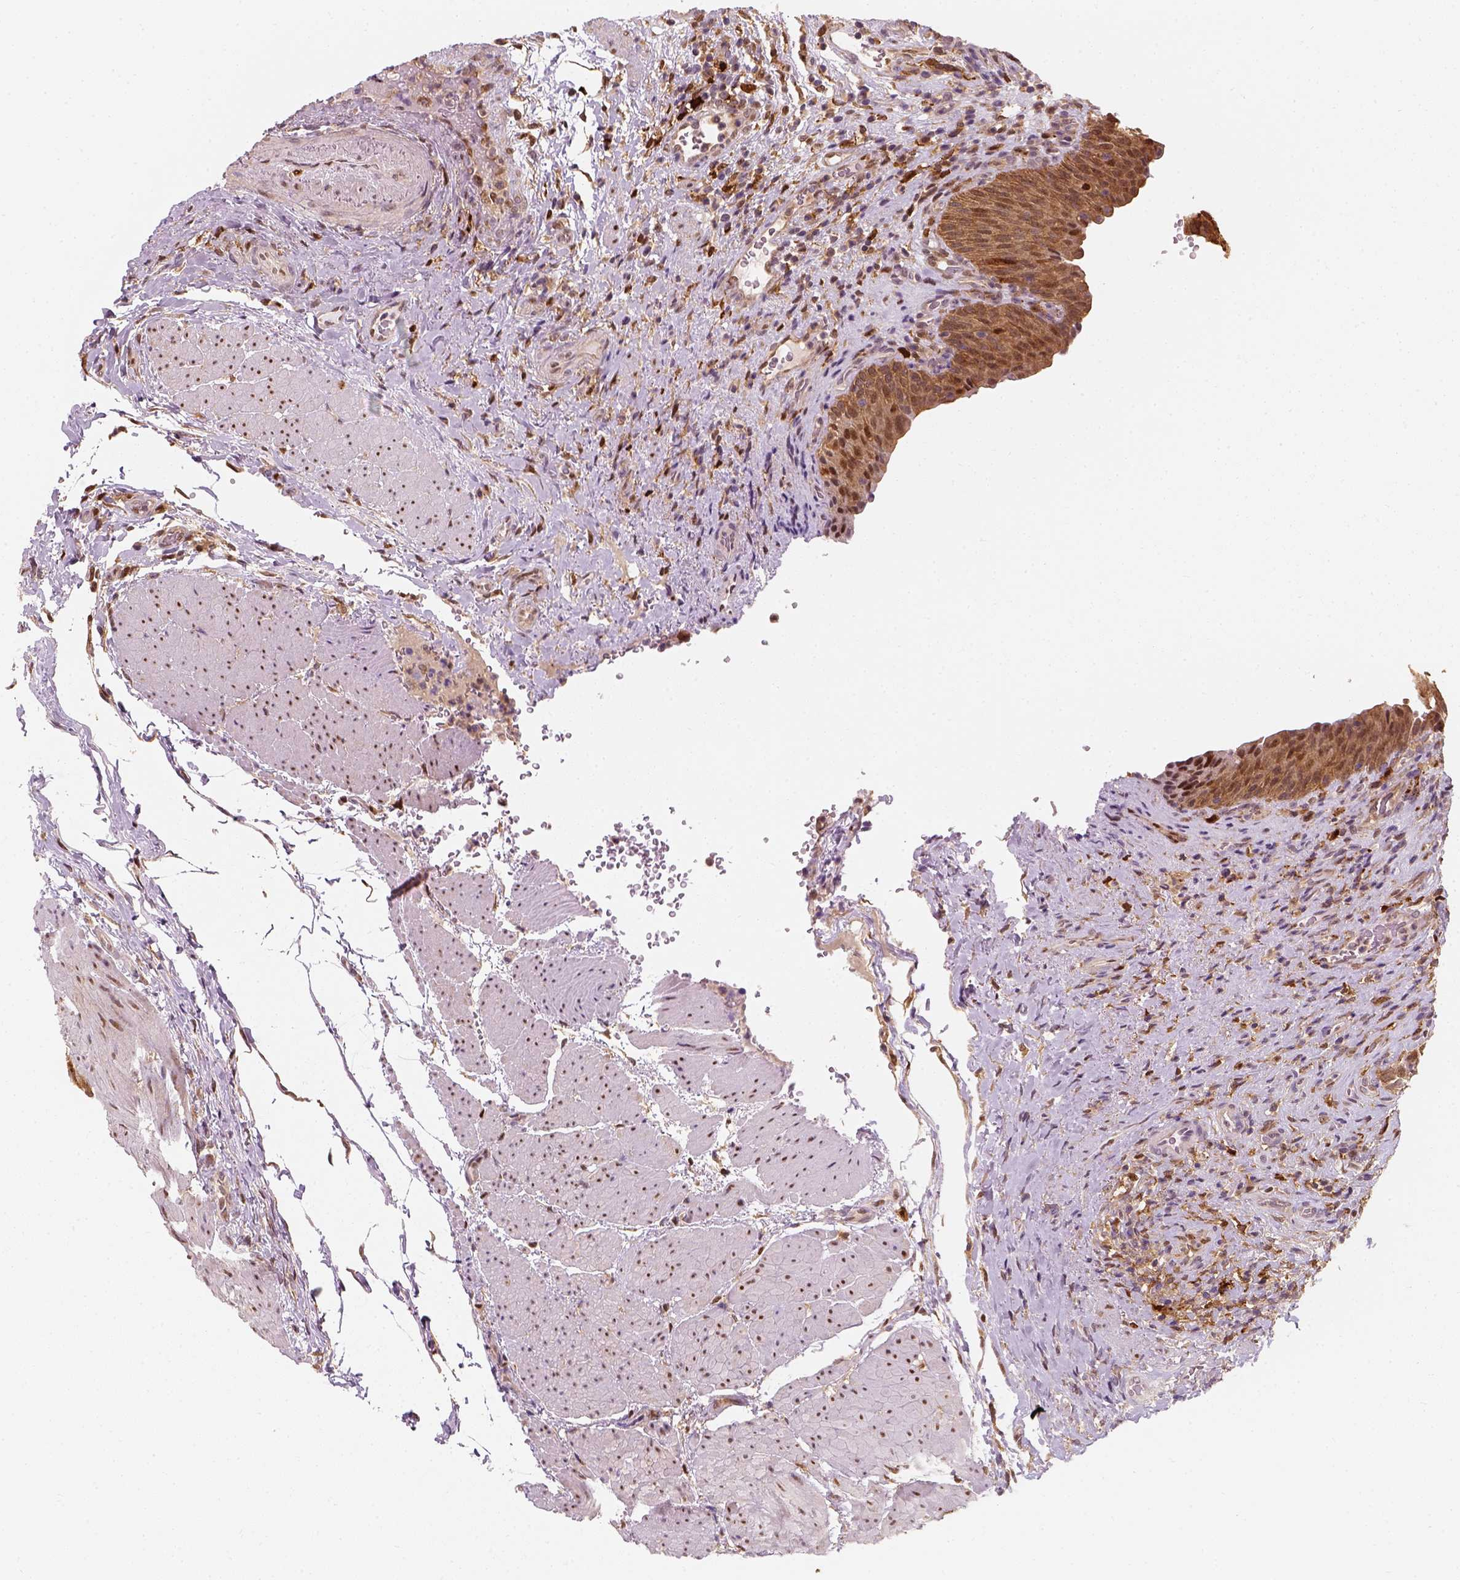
{"staining": {"intensity": "strong", "quantity": ">75%", "location": "cytoplasmic/membranous,nuclear"}, "tissue": "urinary bladder", "cell_type": "Urothelial cells", "image_type": "normal", "snomed": [{"axis": "morphology", "description": "Normal tissue, NOS"}, {"axis": "topography", "description": "Urinary bladder"}], "caption": "Brown immunohistochemical staining in unremarkable human urinary bladder exhibits strong cytoplasmic/membranous,nuclear positivity in about >75% of urothelial cells. (Brightfield microscopy of DAB IHC at high magnification).", "gene": "SQSTM1", "patient": {"sex": "male", "age": 66}}